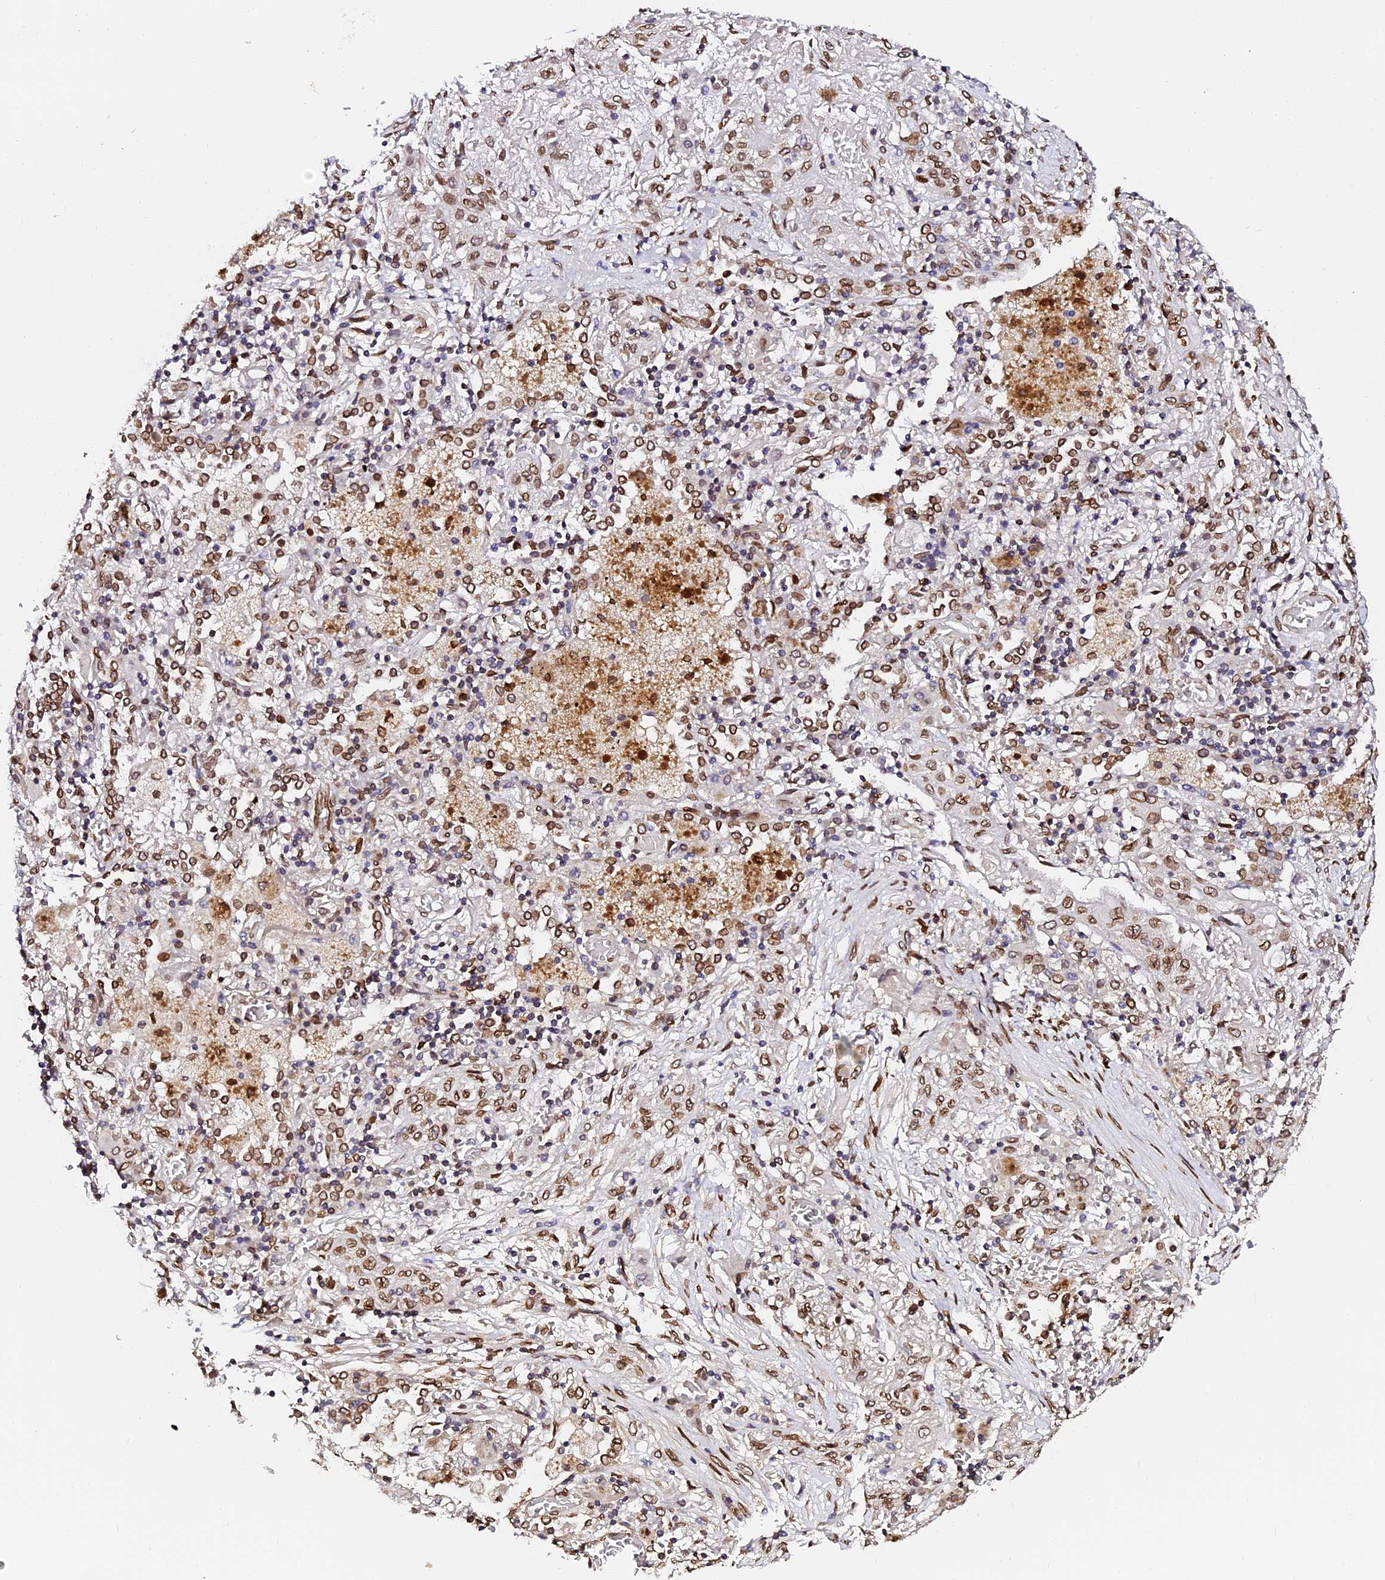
{"staining": {"intensity": "moderate", "quantity": ">75%", "location": "cytoplasmic/membranous,nuclear"}, "tissue": "lung cancer", "cell_type": "Tumor cells", "image_type": "cancer", "snomed": [{"axis": "morphology", "description": "Squamous cell carcinoma, NOS"}, {"axis": "topography", "description": "Lung"}], "caption": "Immunohistochemical staining of human squamous cell carcinoma (lung) demonstrates moderate cytoplasmic/membranous and nuclear protein positivity in about >75% of tumor cells.", "gene": "ANAPC5", "patient": {"sex": "female", "age": 47}}